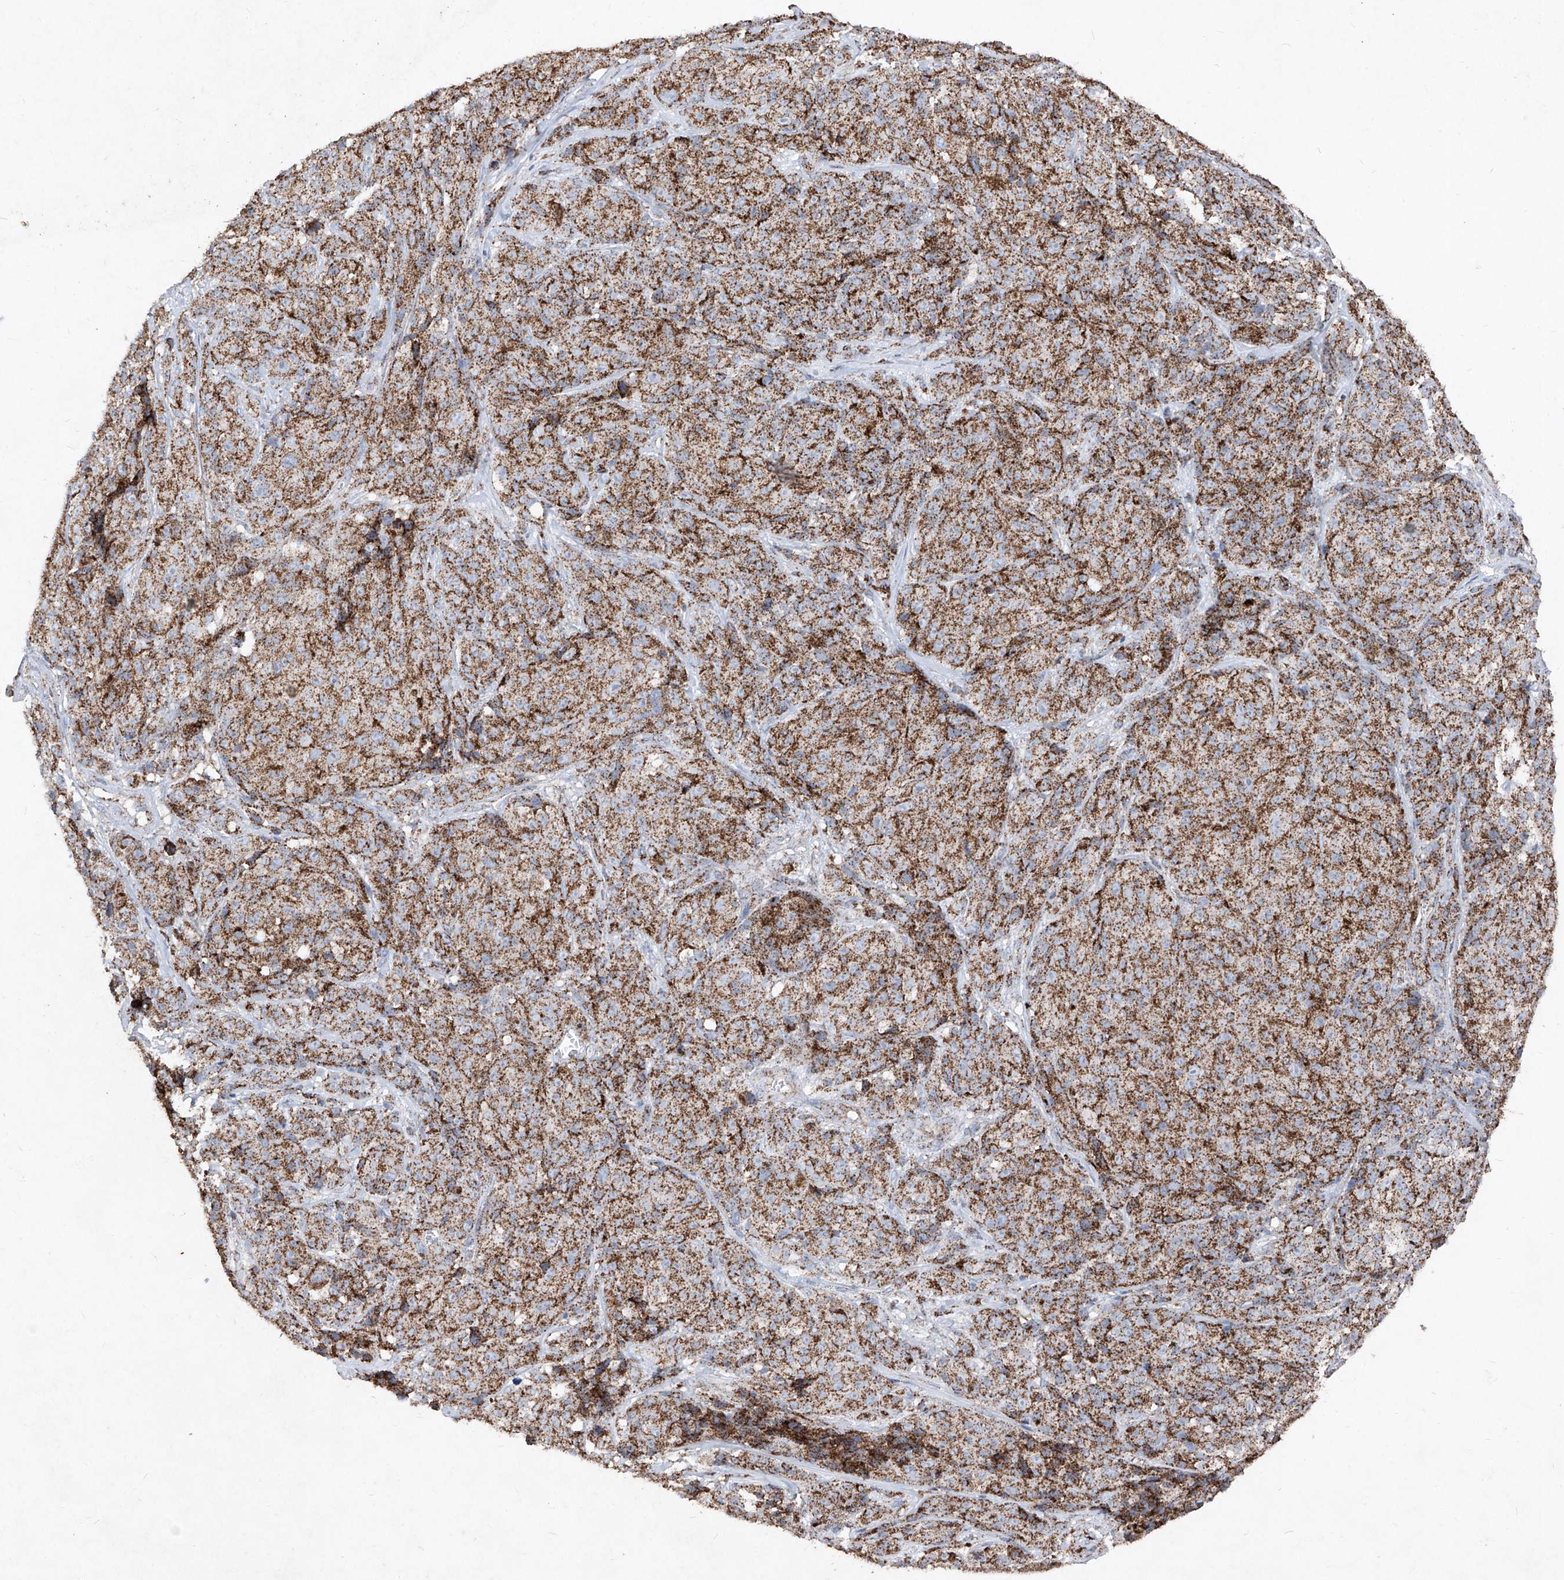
{"staining": {"intensity": "moderate", "quantity": ">75%", "location": "cytoplasmic/membranous"}, "tissue": "melanoma", "cell_type": "Tumor cells", "image_type": "cancer", "snomed": [{"axis": "morphology", "description": "Malignant melanoma, NOS"}, {"axis": "topography", "description": "Skin"}], "caption": "Melanoma stained with a protein marker demonstrates moderate staining in tumor cells.", "gene": "ABCD3", "patient": {"sex": "male", "age": 73}}